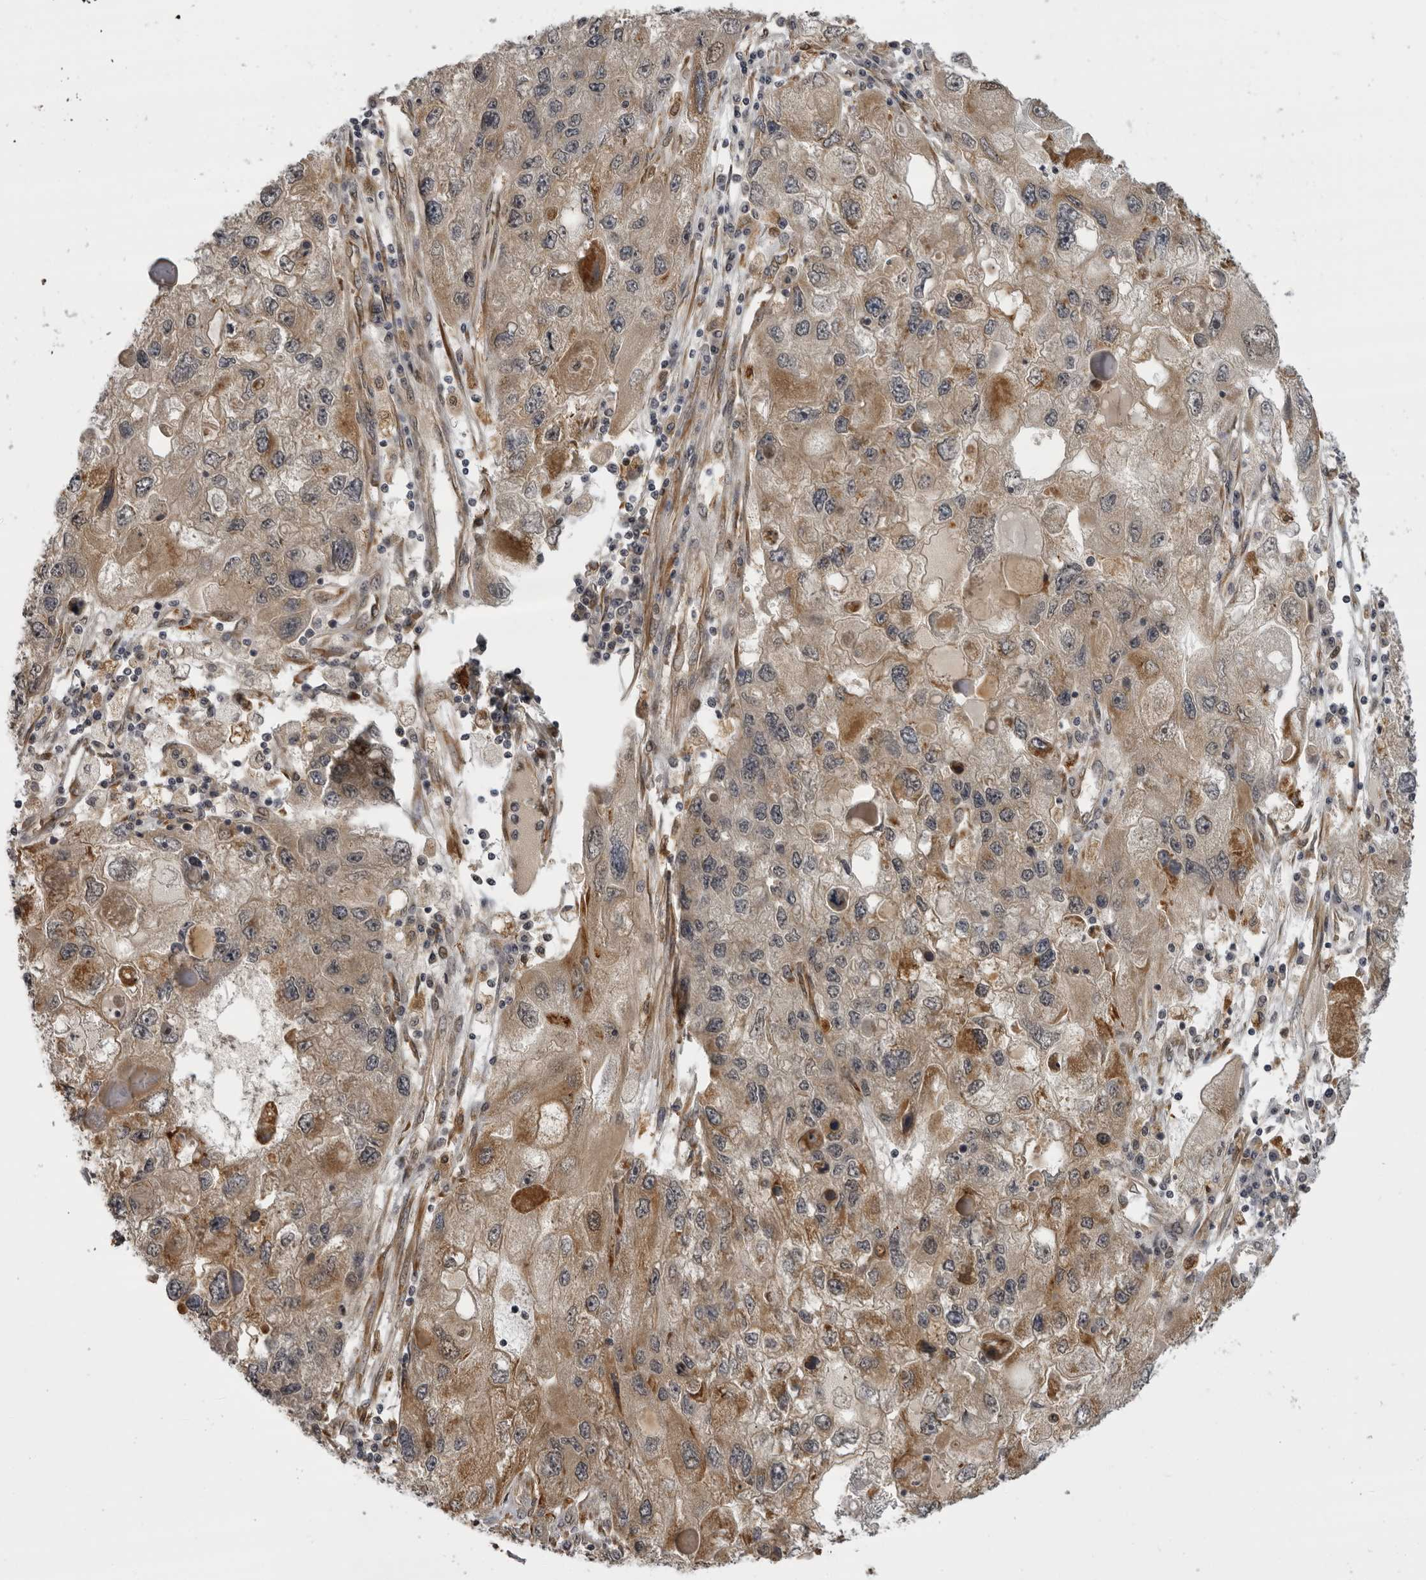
{"staining": {"intensity": "moderate", "quantity": ">75%", "location": "cytoplasmic/membranous"}, "tissue": "endometrial cancer", "cell_type": "Tumor cells", "image_type": "cancer", "snomed": [{"axis": "morphology", "description": "Adenocarcinoma, NOS"}, {"axis": "topography", "description": "Endometrium"}], "caption": "Human endometrial cancer (adenocarcinoma) stained with a brown dye demonstrates moderate cytoplasmic/membranous positive staining in about >75% of tumor cells.", "gene": "DNAH14", "patient": {"sex": "female", "age": 49}}